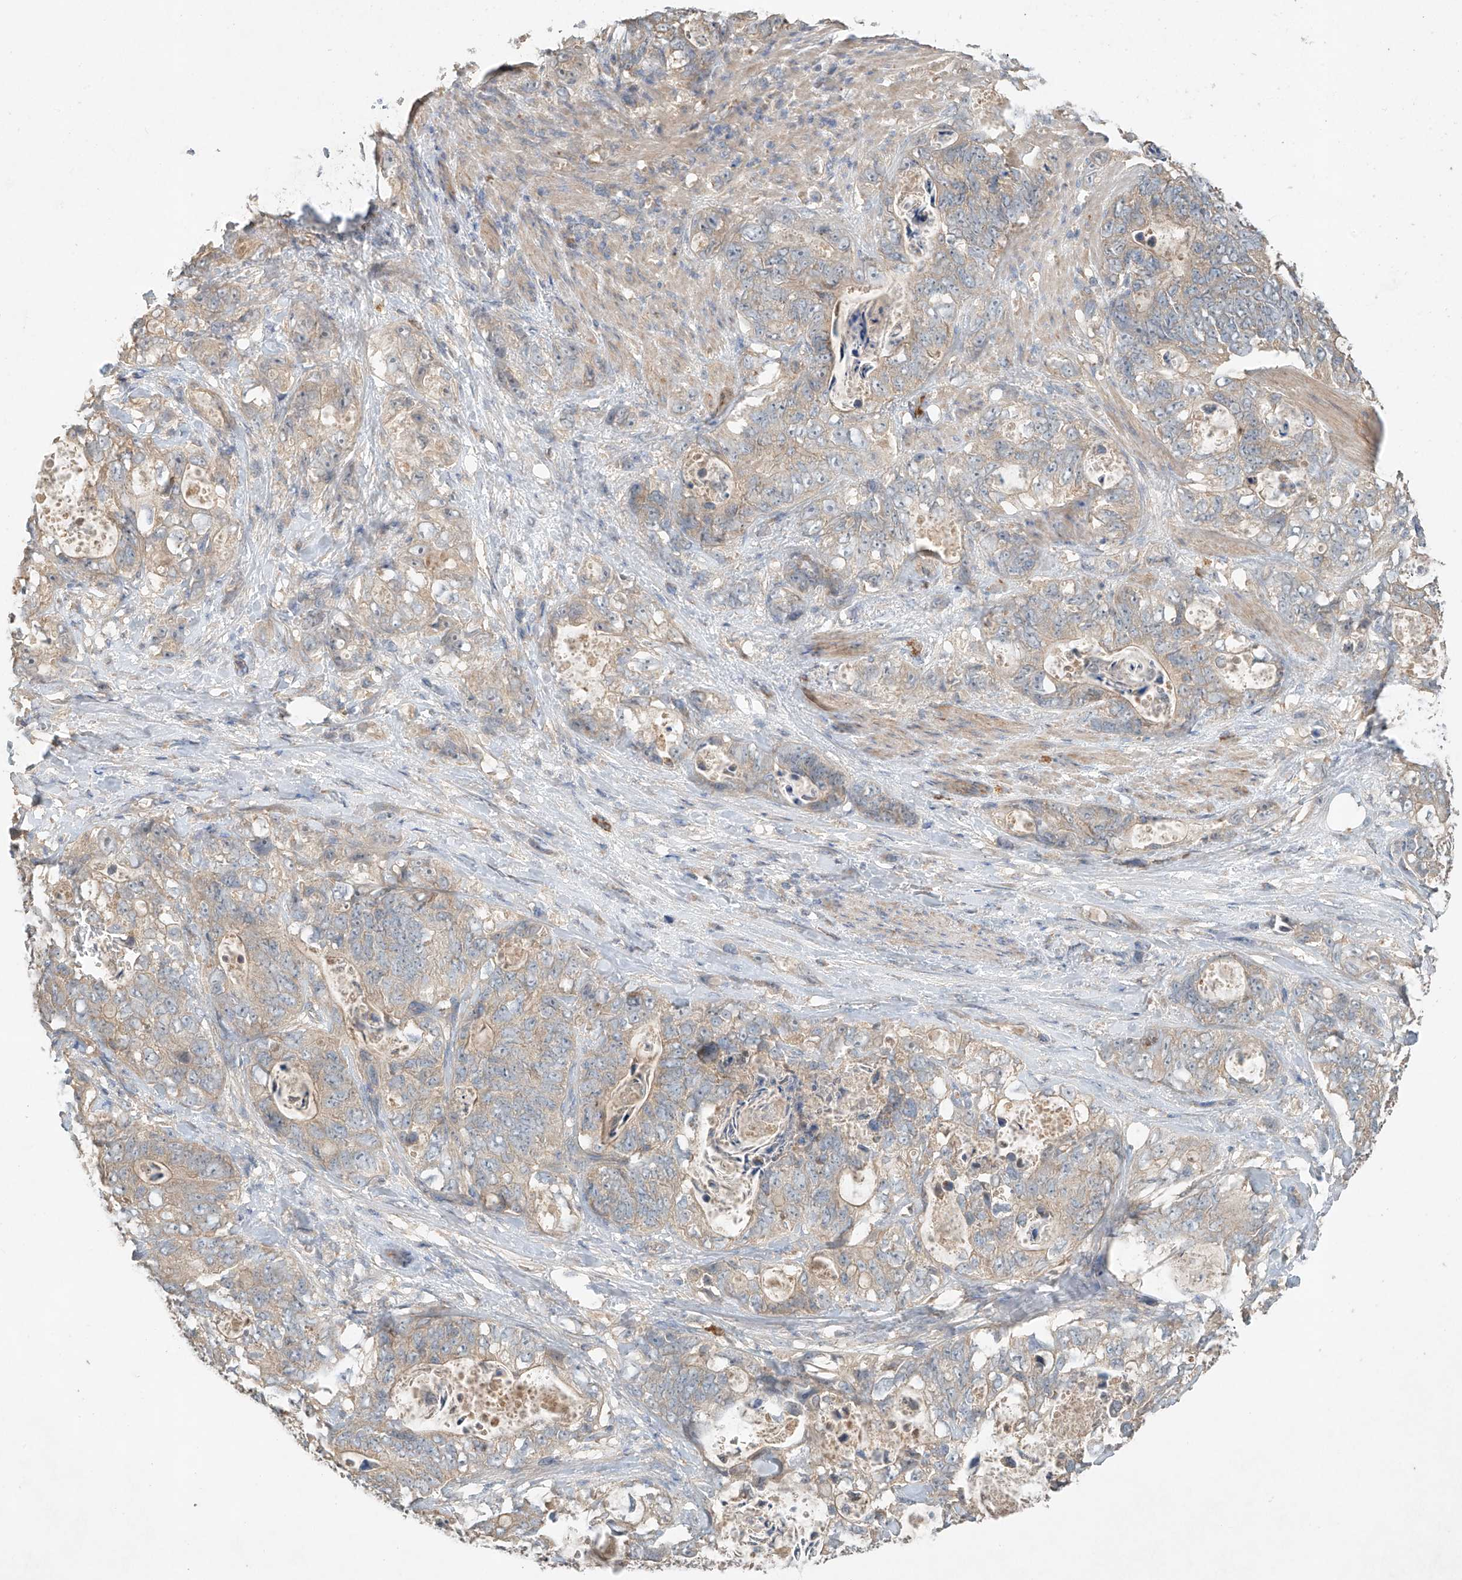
{"staining": {"intensity": "weak", "quantity": "25%-75%", "location": "cytoplasmic/membranous"}, "tissue": "stomach cancer", "cell_type": "Tumor cells", "image_type": "cancer", "snomed": [{"axis": "morphology", "description": "Normal tissue, NOS"}, {"axis": "morphology", "description": "Adenocarcinoma, NOS"}, {"axis": "topography", "description": "Stomach"}], "caption": "Immunohistochemical staining of stomach cancer demonstrates low levels of weak cytoplasmic/membranous protein staining in approximately 25%-75% of tumor cells. (IHC, brightfield microscopy, high magnification).", "gene": "GNB1L", "patient": {"sex": "female", "age": 89}}